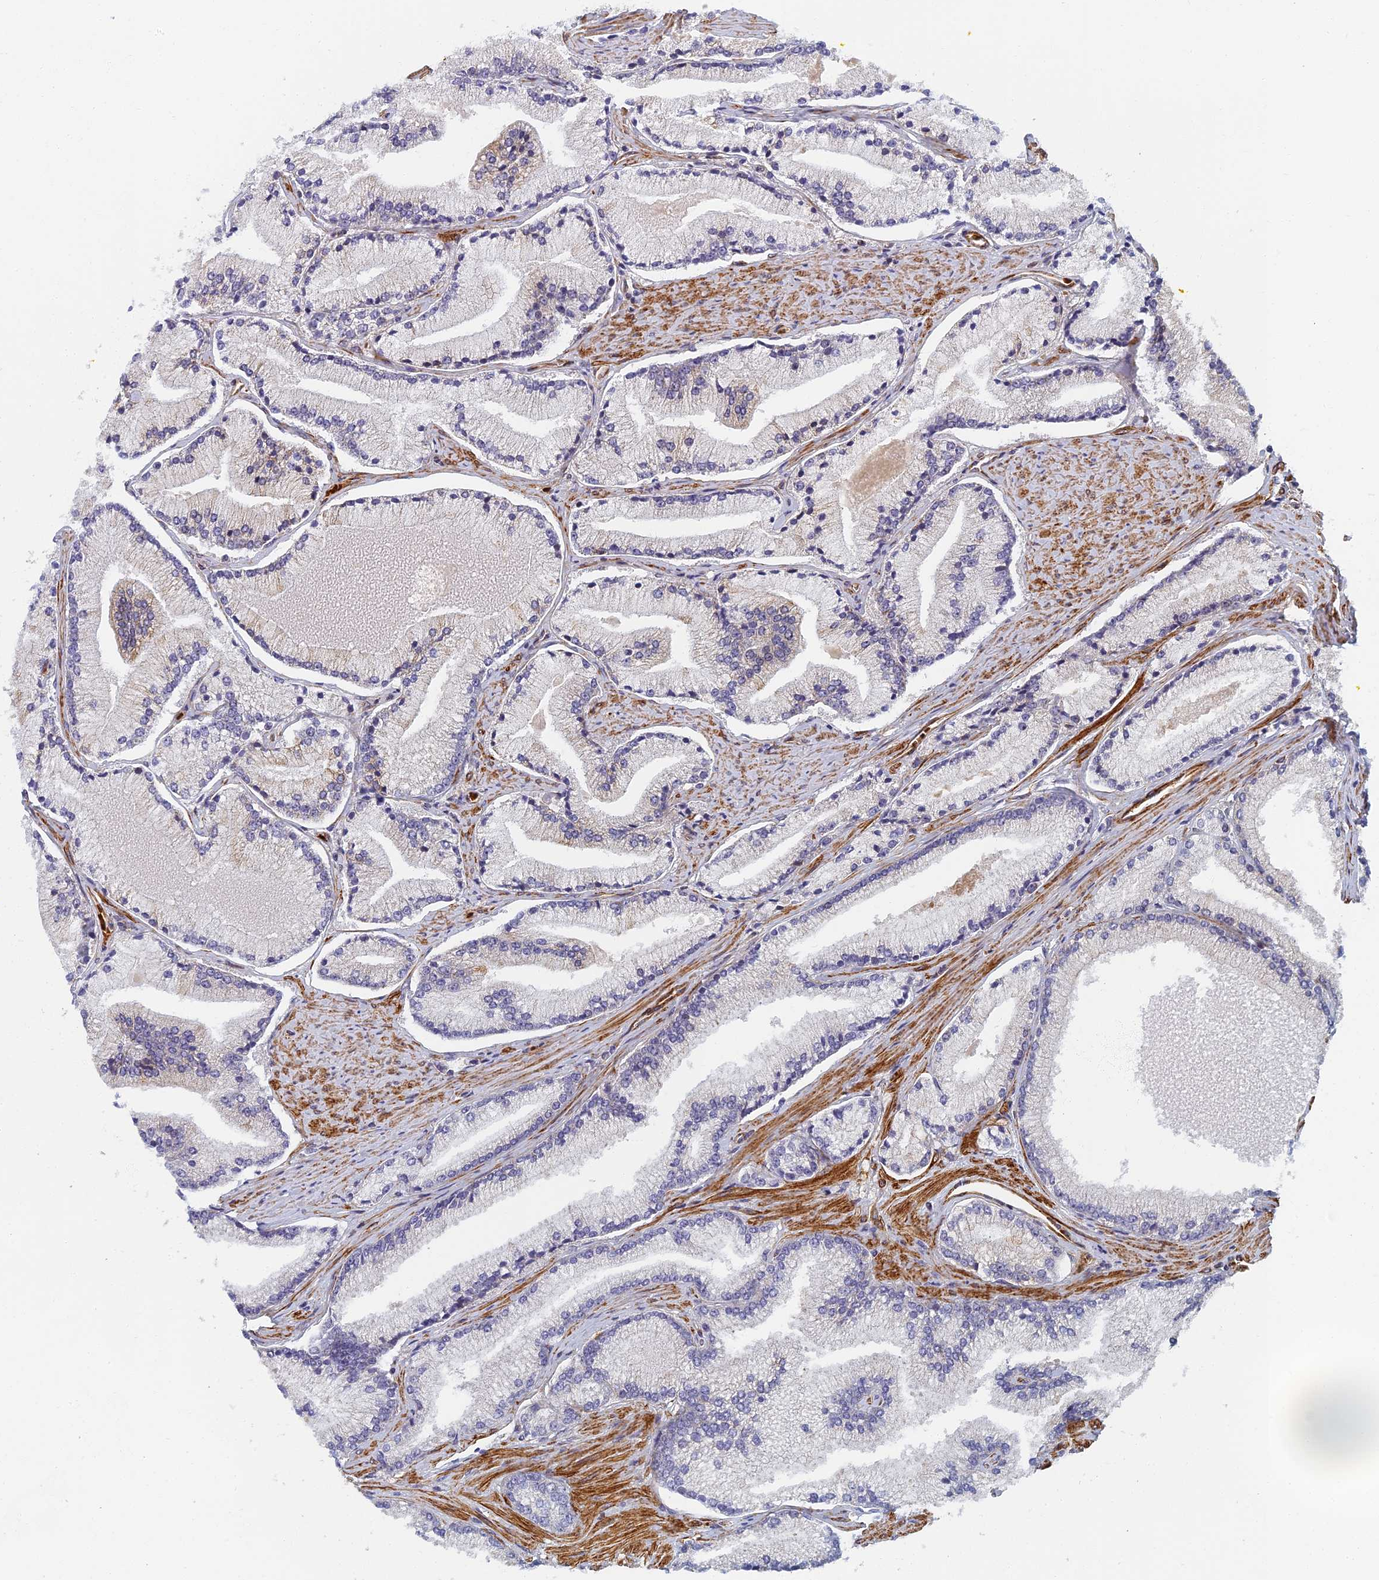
{"staining": {"intensity": "negative", "quantity": "none", "location": "none"}, "tissue": "prostate cancer", "cell_type": "Tumor cells", "image_type": "cancer", "snomed": [{"axis": "morphology", "description": "Adenocarcinoma, High grade"}, {"axis": "topography", "description": "Prostate"}], "caption": "IHC image of neoplastic tissue: human prostate cancer stained with DAB exhibits no significant protein positivity in tumor cells.", "gene": "ABCB10", "patient": {"sex": "male", "age": 67}}